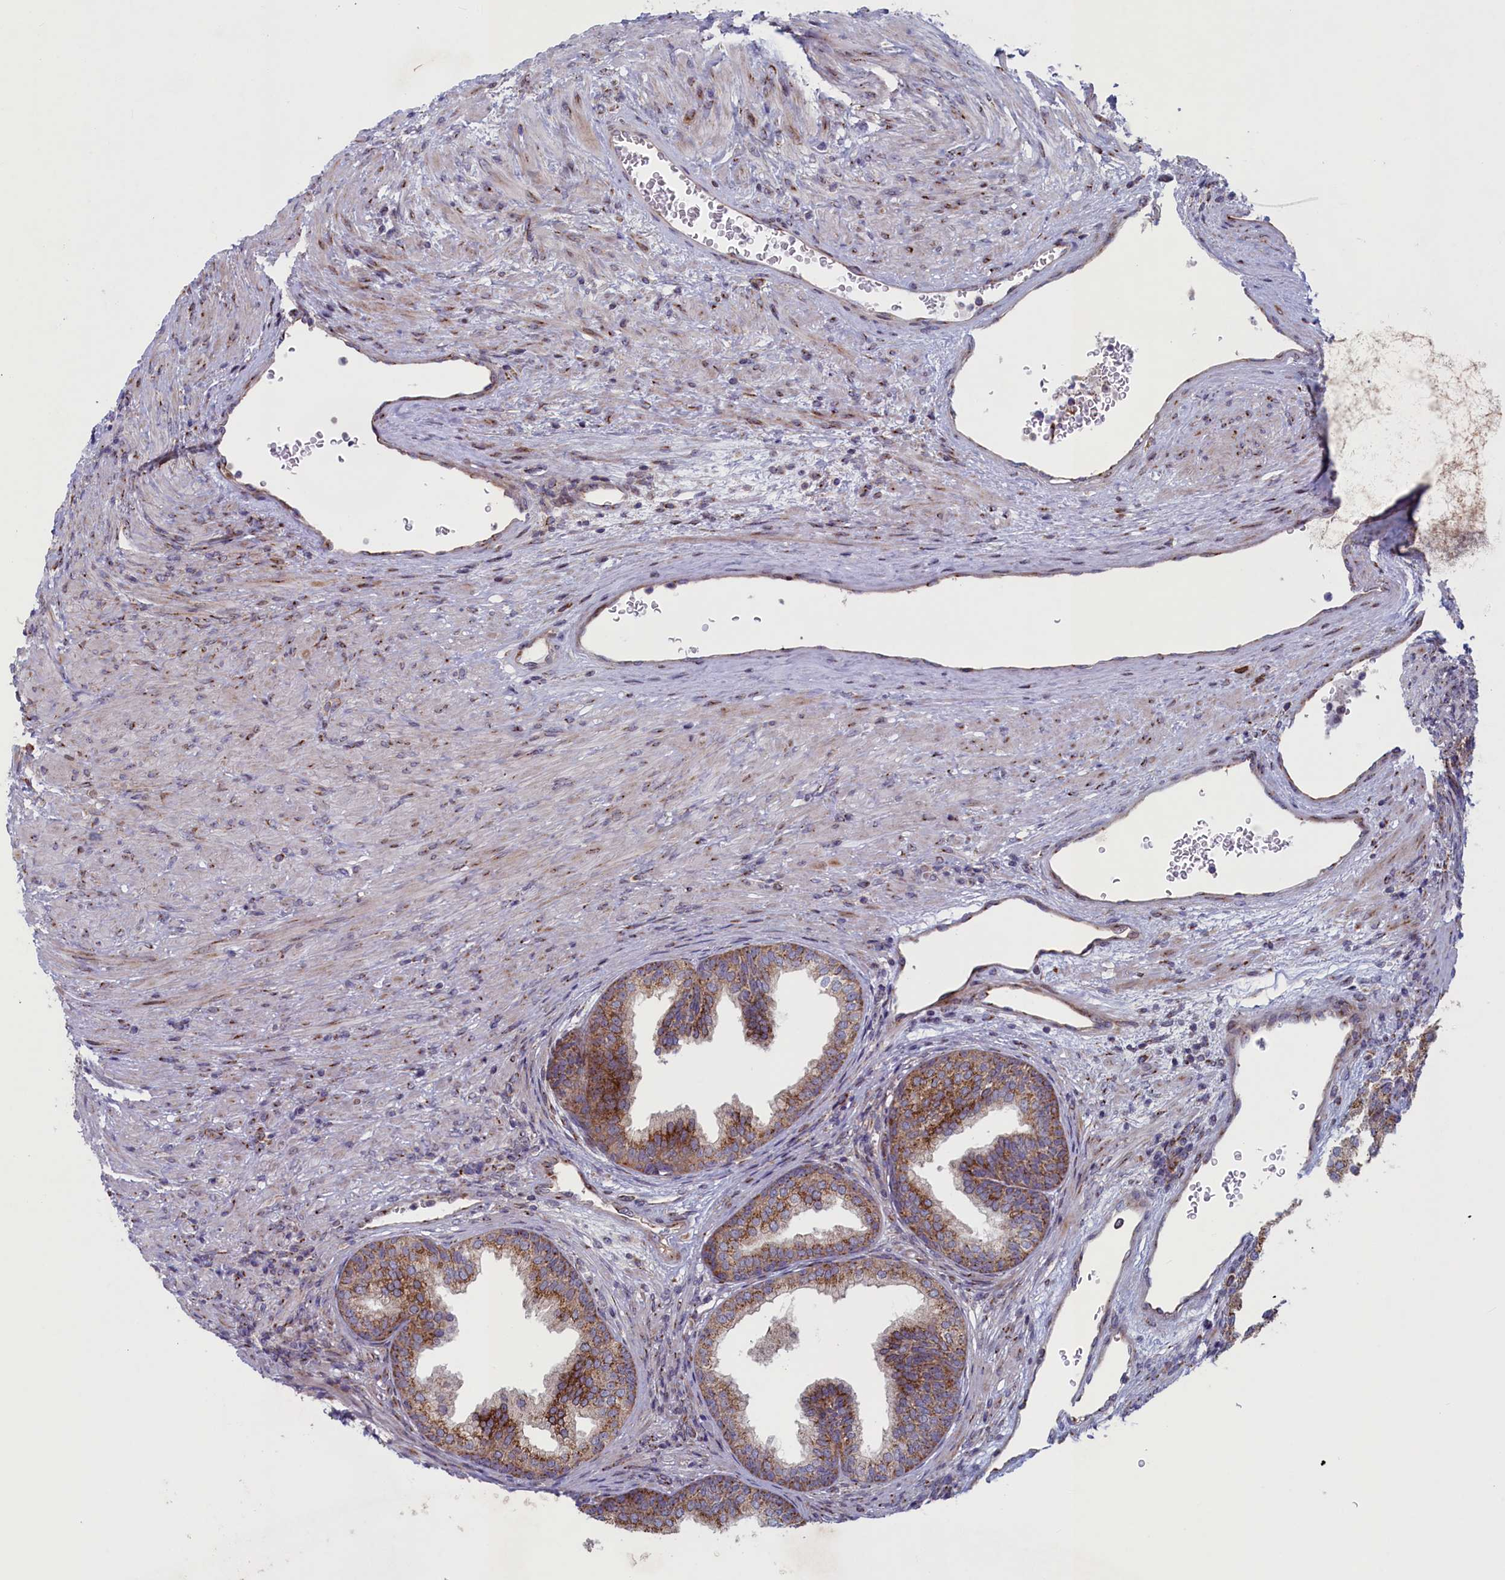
{"staining": {"intensity": "moderate", "quantity": ">75%", "location": "cytoplasmic/membranous"}, "tissue": "prostate", "cell_type": "Glandular cells", "image_type": "normal", "snomed": [{"axis": "morphology", "description": "Normal tissue, NOS"}, {"axis": "topography", "description": "Prostate"}], "caption": "This is an image of immunohistochemistry (IHC) staining of normal prostate, which shows moderate positivity in the cytoplasmic/membranous of glandular cells.", "gene": "MTFMT", "patient": {"sex": "male", "age": 76}}